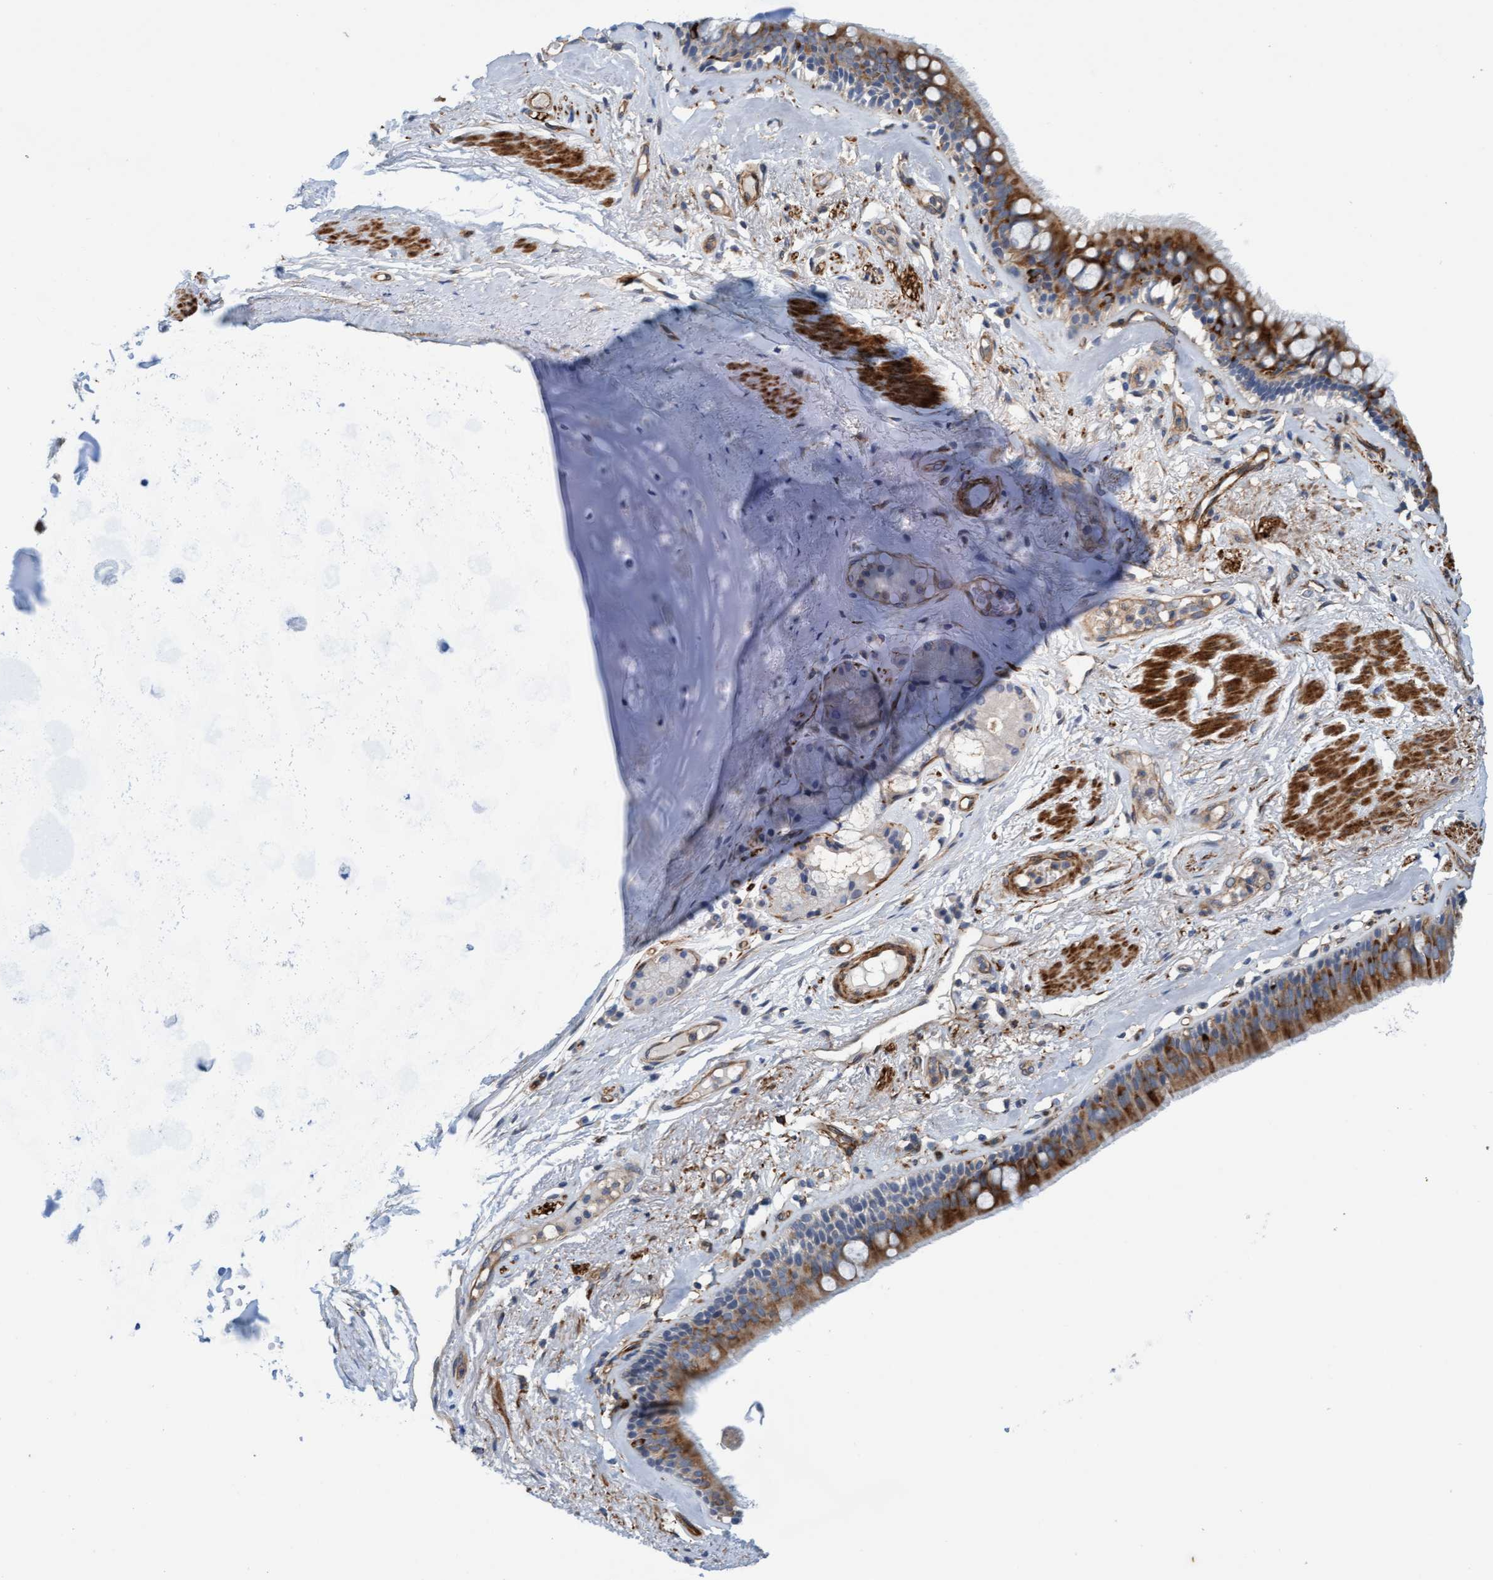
{"staining": {"intensity": "moderate", "quantity": ">75%", "location": "cytoplasmic/membranous"}, "tissue": "bronchus", "cell_type": "Respiratory epithelial cells", "image_type": "normal", "snomed": [{"axis": "morphology", "description": "Normal tissue, NOS"}, {"axis": "topography", "description": "Cartilage tissue"}], "caption": "This is a photomicrograph of immunohistochemistry staining of normal bronchus, which shows moderate expression in the cytoplasmic/membranous of respiratory epithelial cells.", "gene": "FMNL3", "patient": {"sex": "female", "age": 63}}